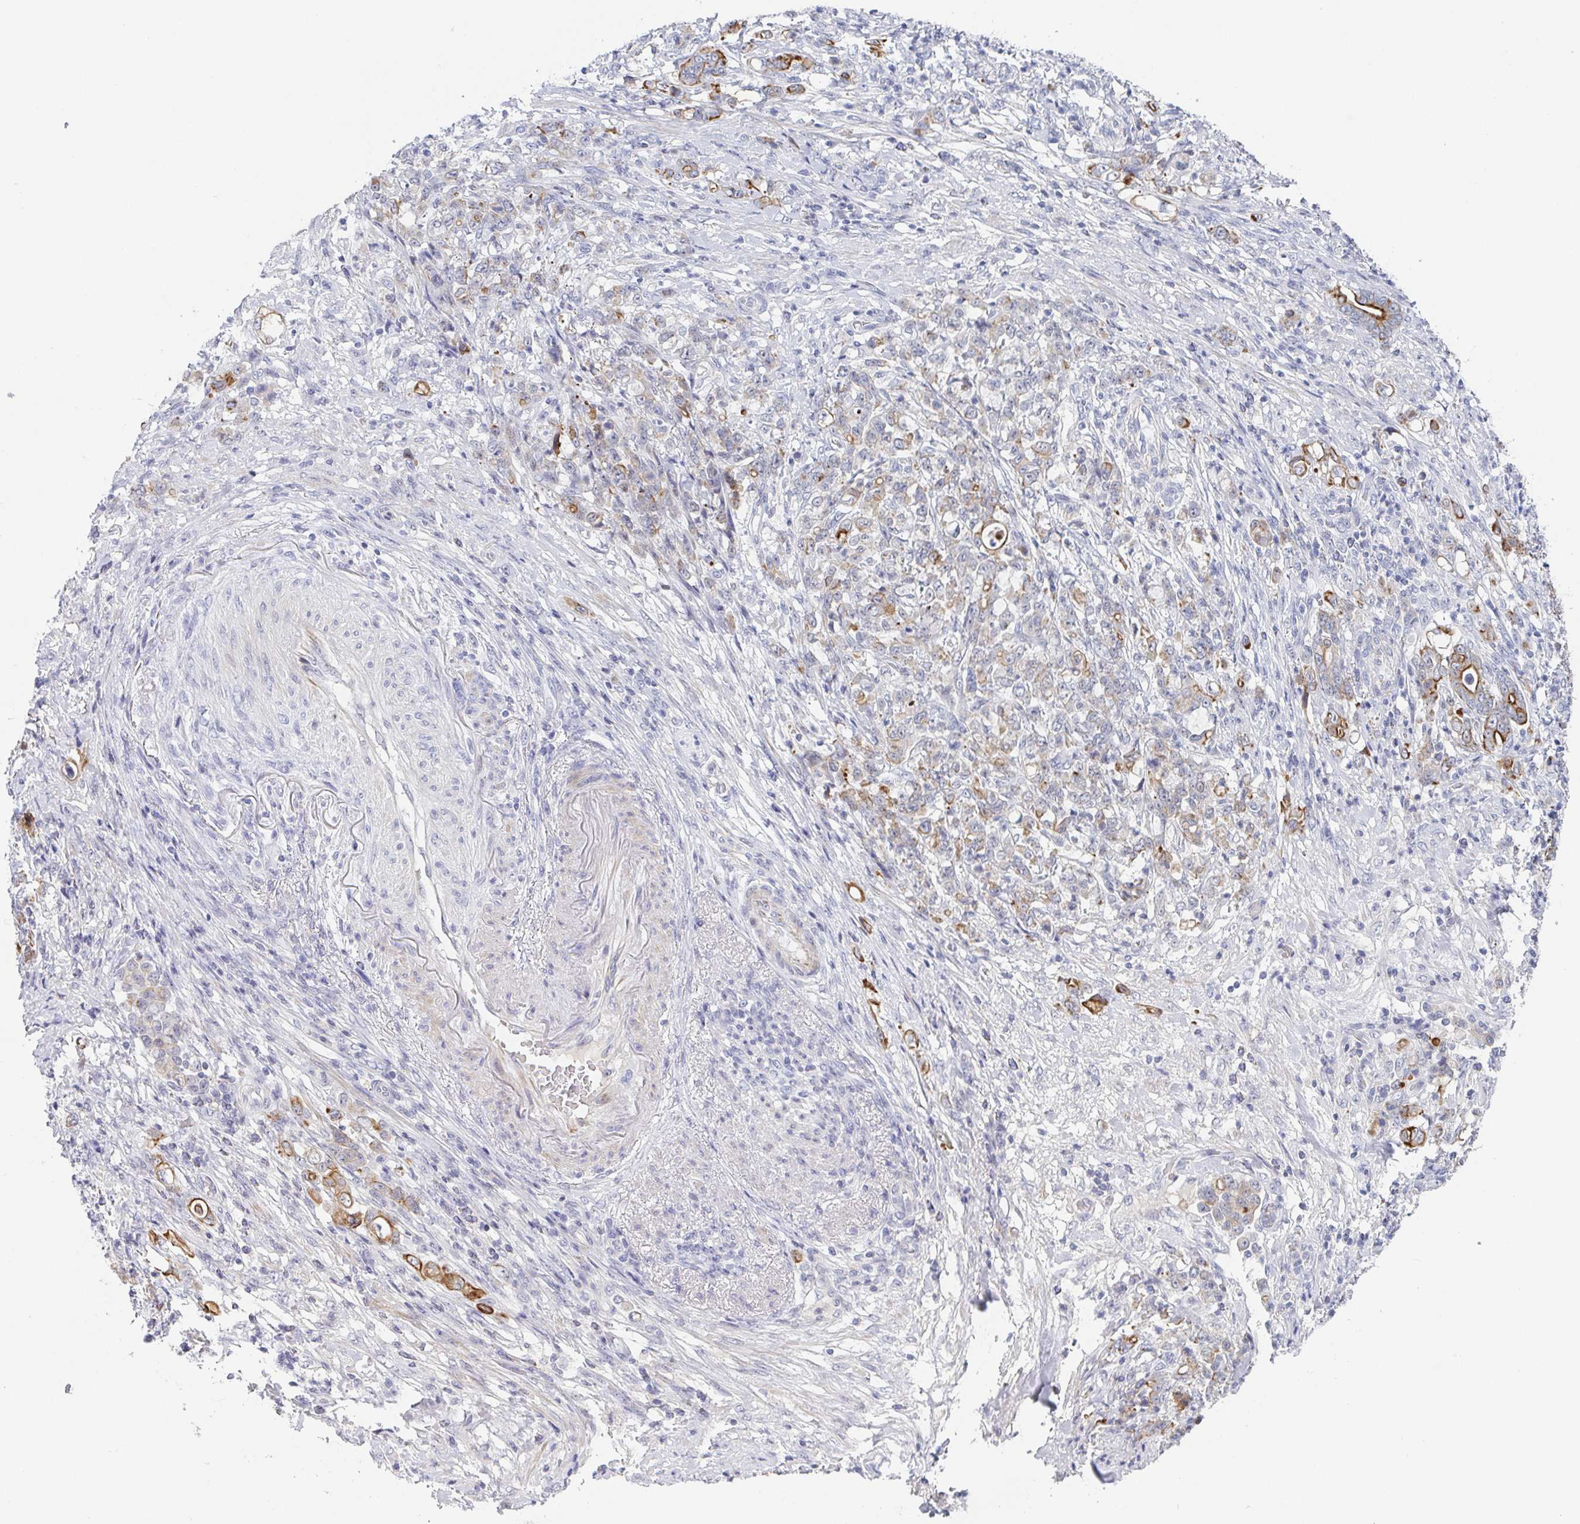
{"staining": {"intensity": "moderate", "quantity": "<25%", "location": "cytoplasmic/membranous"}, "tissue": "stomach cancer", "cell_type": "Tumor cells", "image_type": "cancer", "snomed": [{"axis": "morphology", "description": "Adenocarcinoma, NOS"}, {"axis": "topography", "description": "Stomach"}], "caption": "High-power microscopy captured an immunohistochemistry micrograph of stomach adenocarcinoma, revealing moderate cytoplasmic/membranous positivity in about <25% of tumor cells.", "gene": "RHOV", "patient": {"sex": "female", "age": 79}}